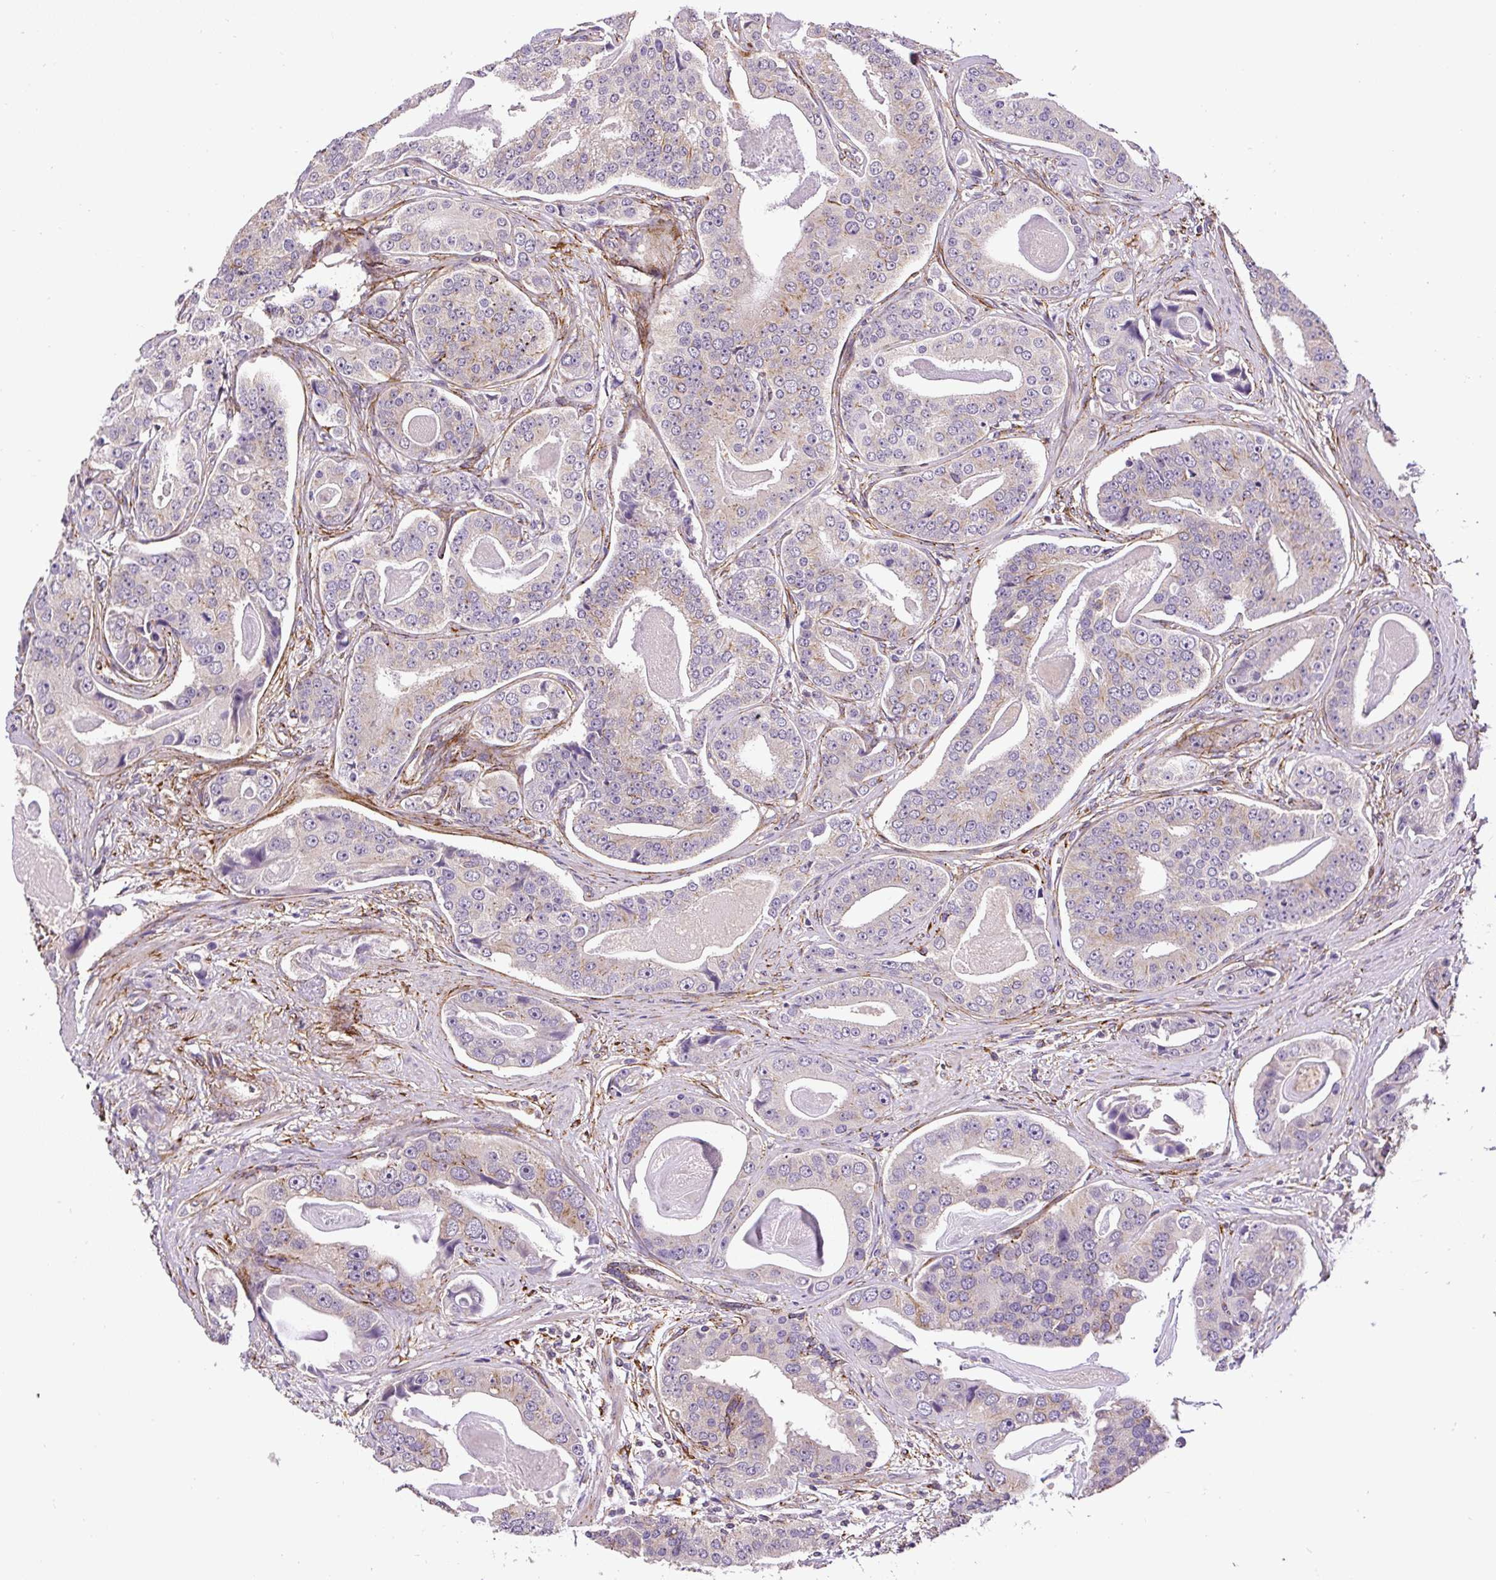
{"staining": {"intensity": "weak", "quantity": "<25%", "location": "cytoplasmic/membranous"}, "tissue": "prostate cancer", "cell_type": "Tumor cells", "image_type": "cancer", "snomed": [{"axis": "morphology", "description": "Adenocarcinoma, High grade"}, {"axis": "topography", "description": "Prostate"}], "caption": "This is an immunohistochemistry photomicrograph of prostate cancer. There is no staining in tumor cells.", "gene": "RNF170", "patient": {"sex": "male", "age": 71}}